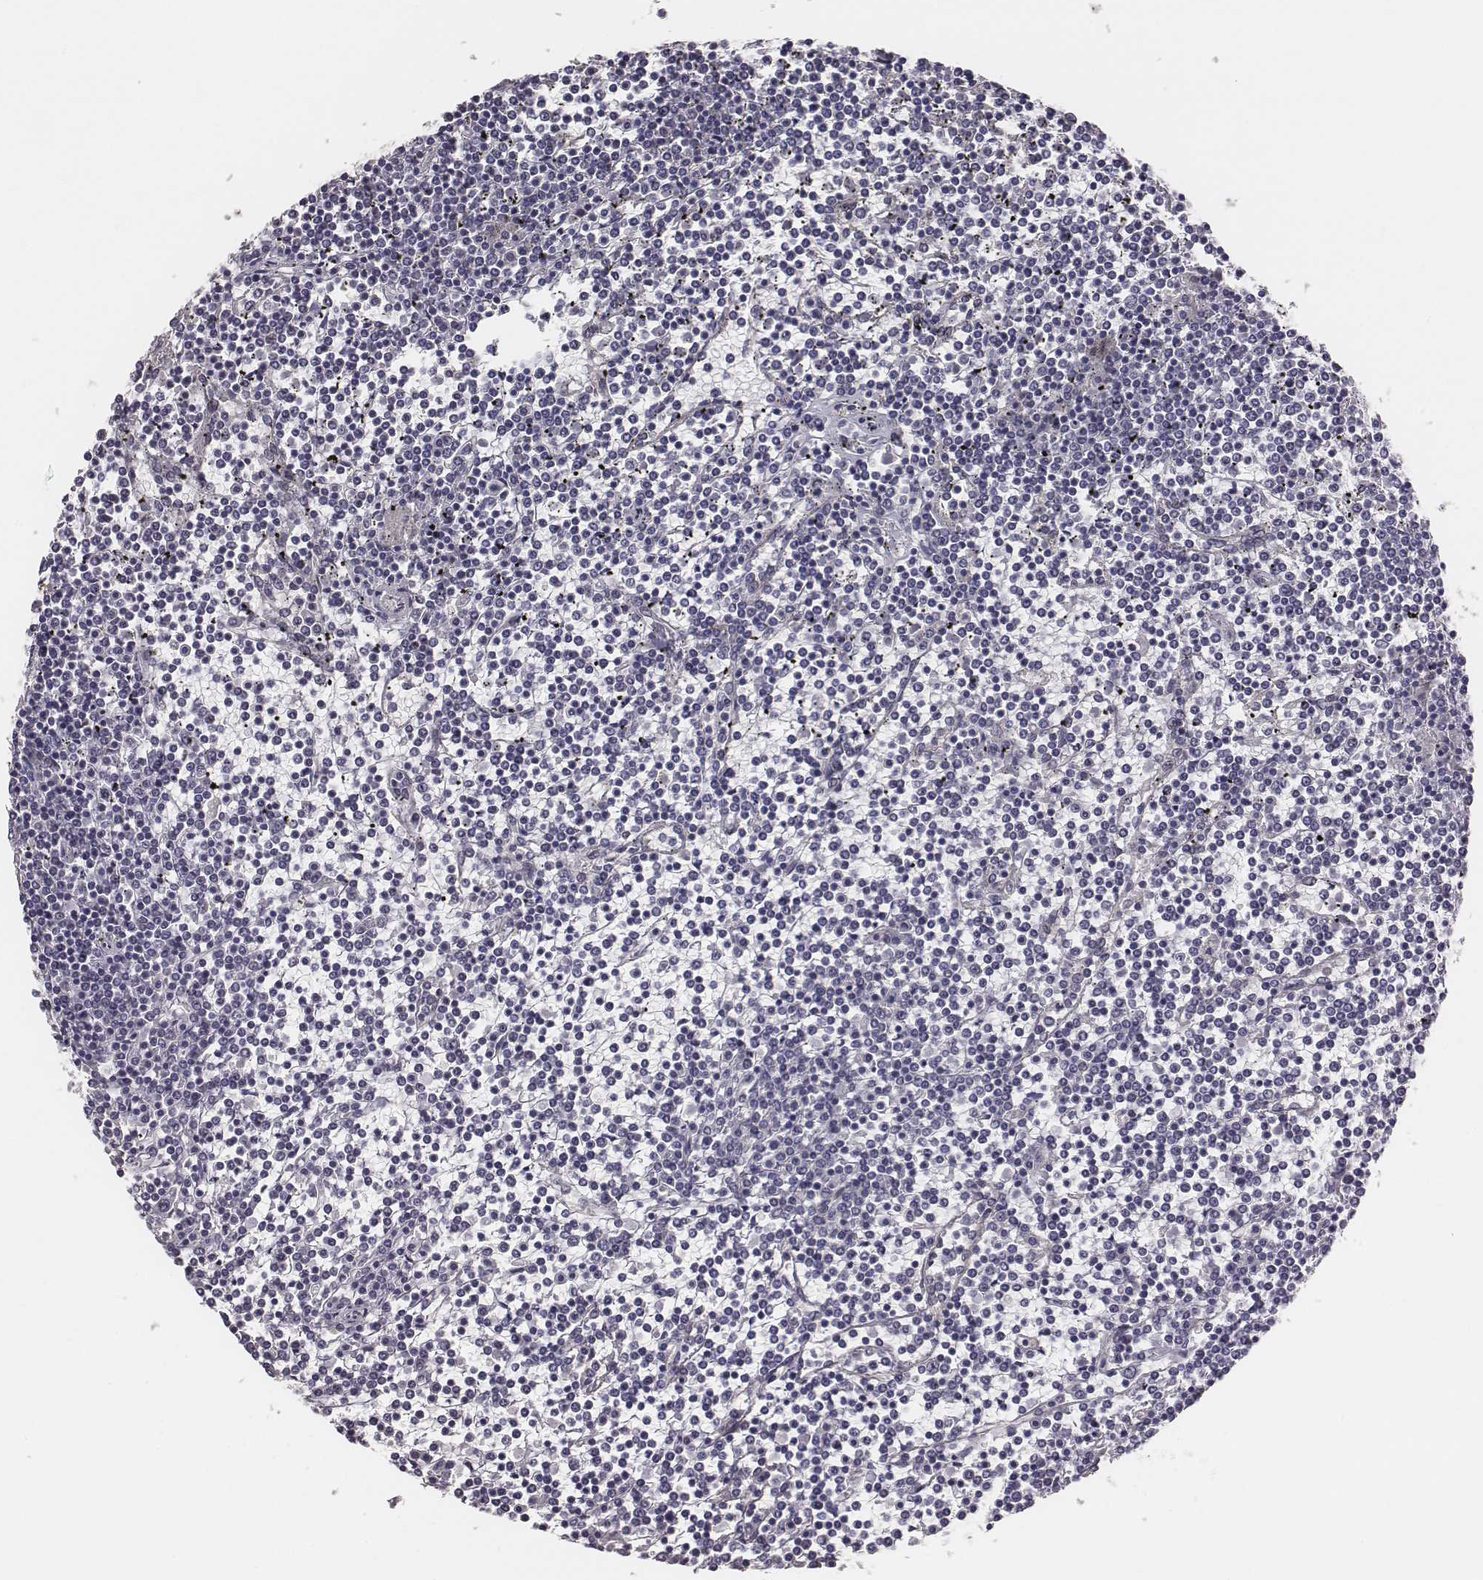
{"staining": {"intensity": "negative", "quantity": "none", "location": "none"}, "tissue": "lymphoma", "cell_type": "Tumor cells", "image_type": "cancer", "snomed": [{"axis": "morphology", "description": "Malignant lymphoma, non-Hodgkin's type, Low grade"}, {"axis": "topography", "description": "Spleen"}], "caption": "Tumor cells show no significant positivity in malignant lymphoma, non-Hodgkin's type (low-grade).", "gene": "SCARF1", "patient": {"sex": "female", "age": 19}}